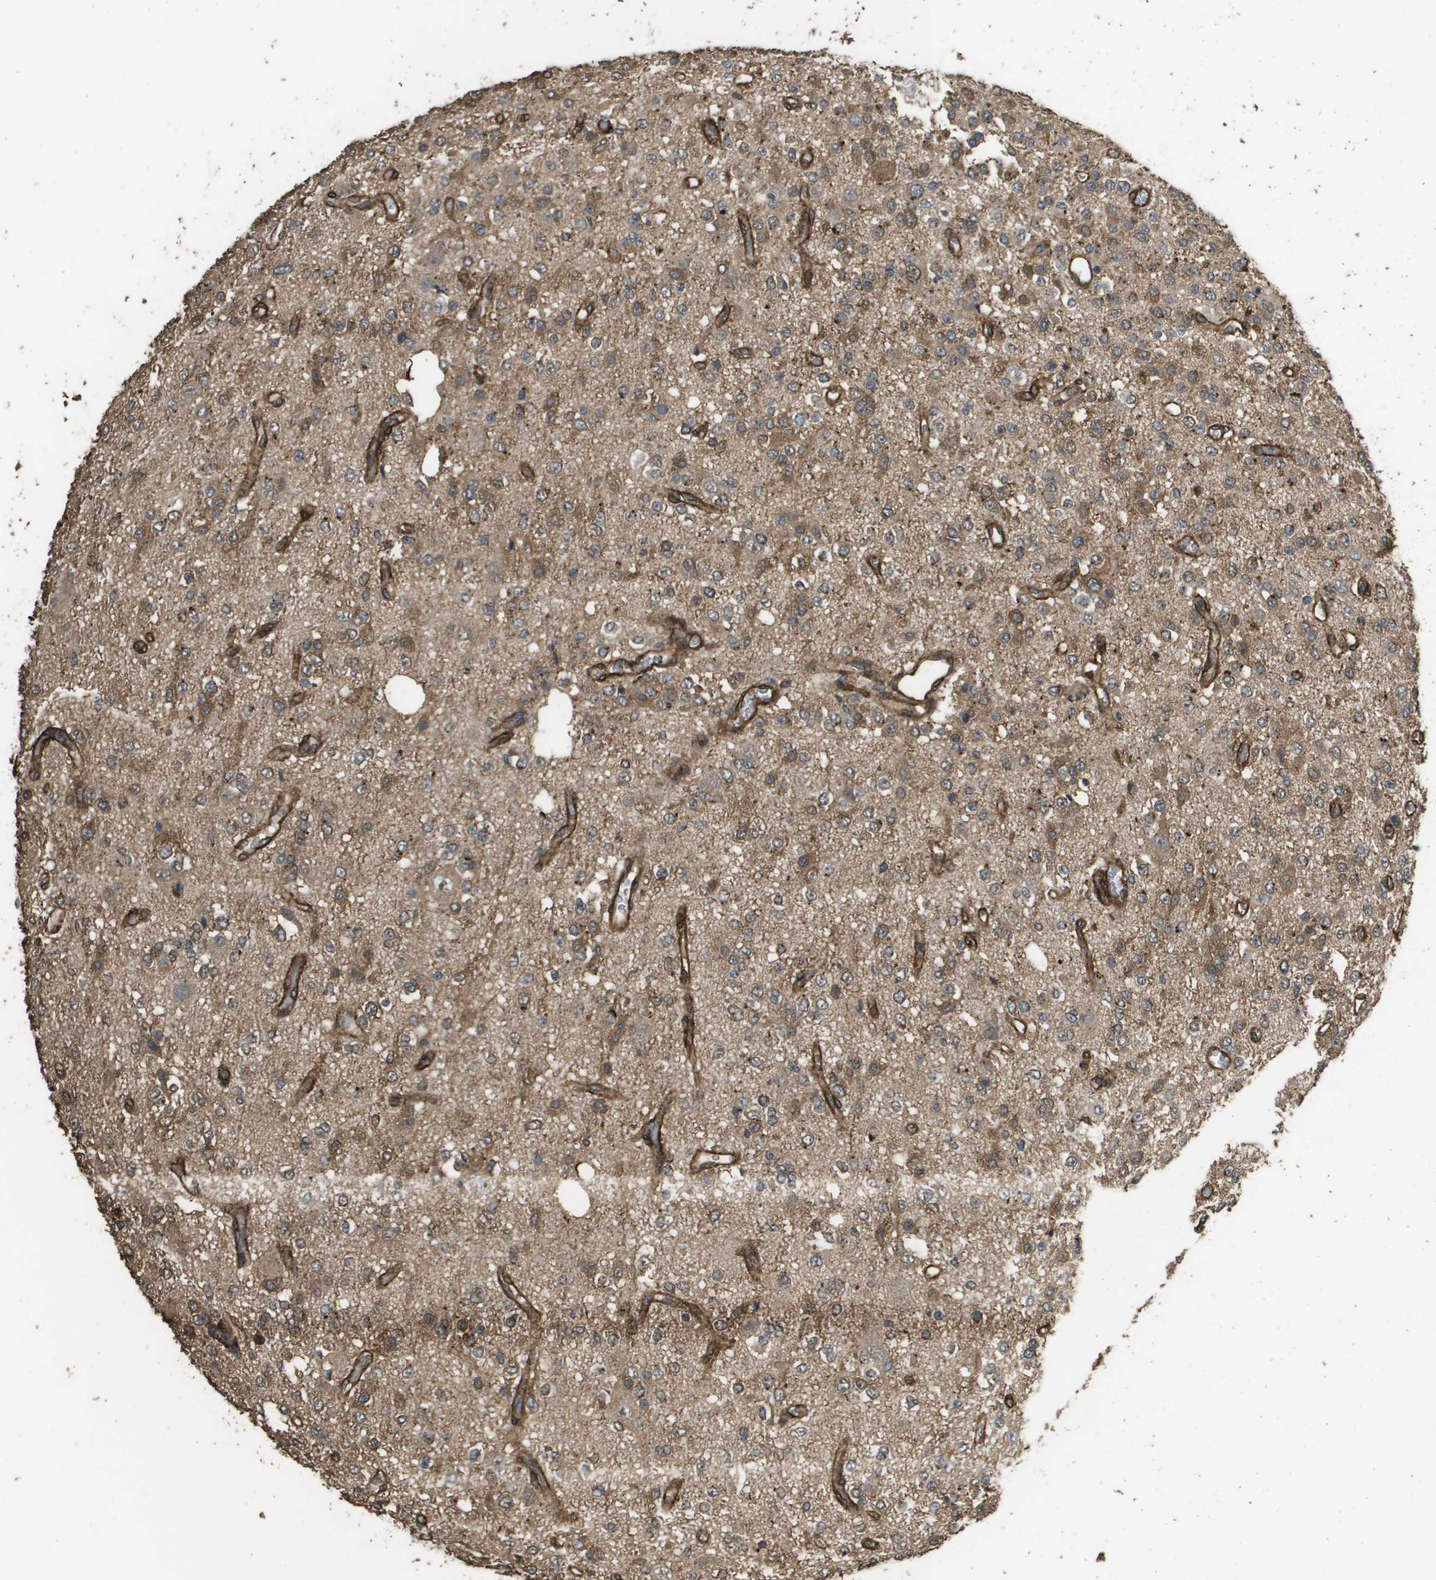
{"staining": {"intensity": "moderate", "quantity": ">75%", "location": "cytoplasmic/membranous"}, "tissue": "glioma", "cell_type": "Tumor cells", "image_type": "cancer", "snomed": [{"axis": "morphology", "description": "Glioma, malignant, Low grade"}, {"axis": "topography", "description": "Brain"}], "caption": "Protein expression analysis of glioma exhibits moderate cytoplasmic/membranous staining in approximately >75% of tumor cells. The staining is performed using DAB brown chromogen to label protein expression. The nuclei are counter-stained blue using hematoxylin.", "gene": "AAMP", "patient": {"sex": "male", "age": 38}}